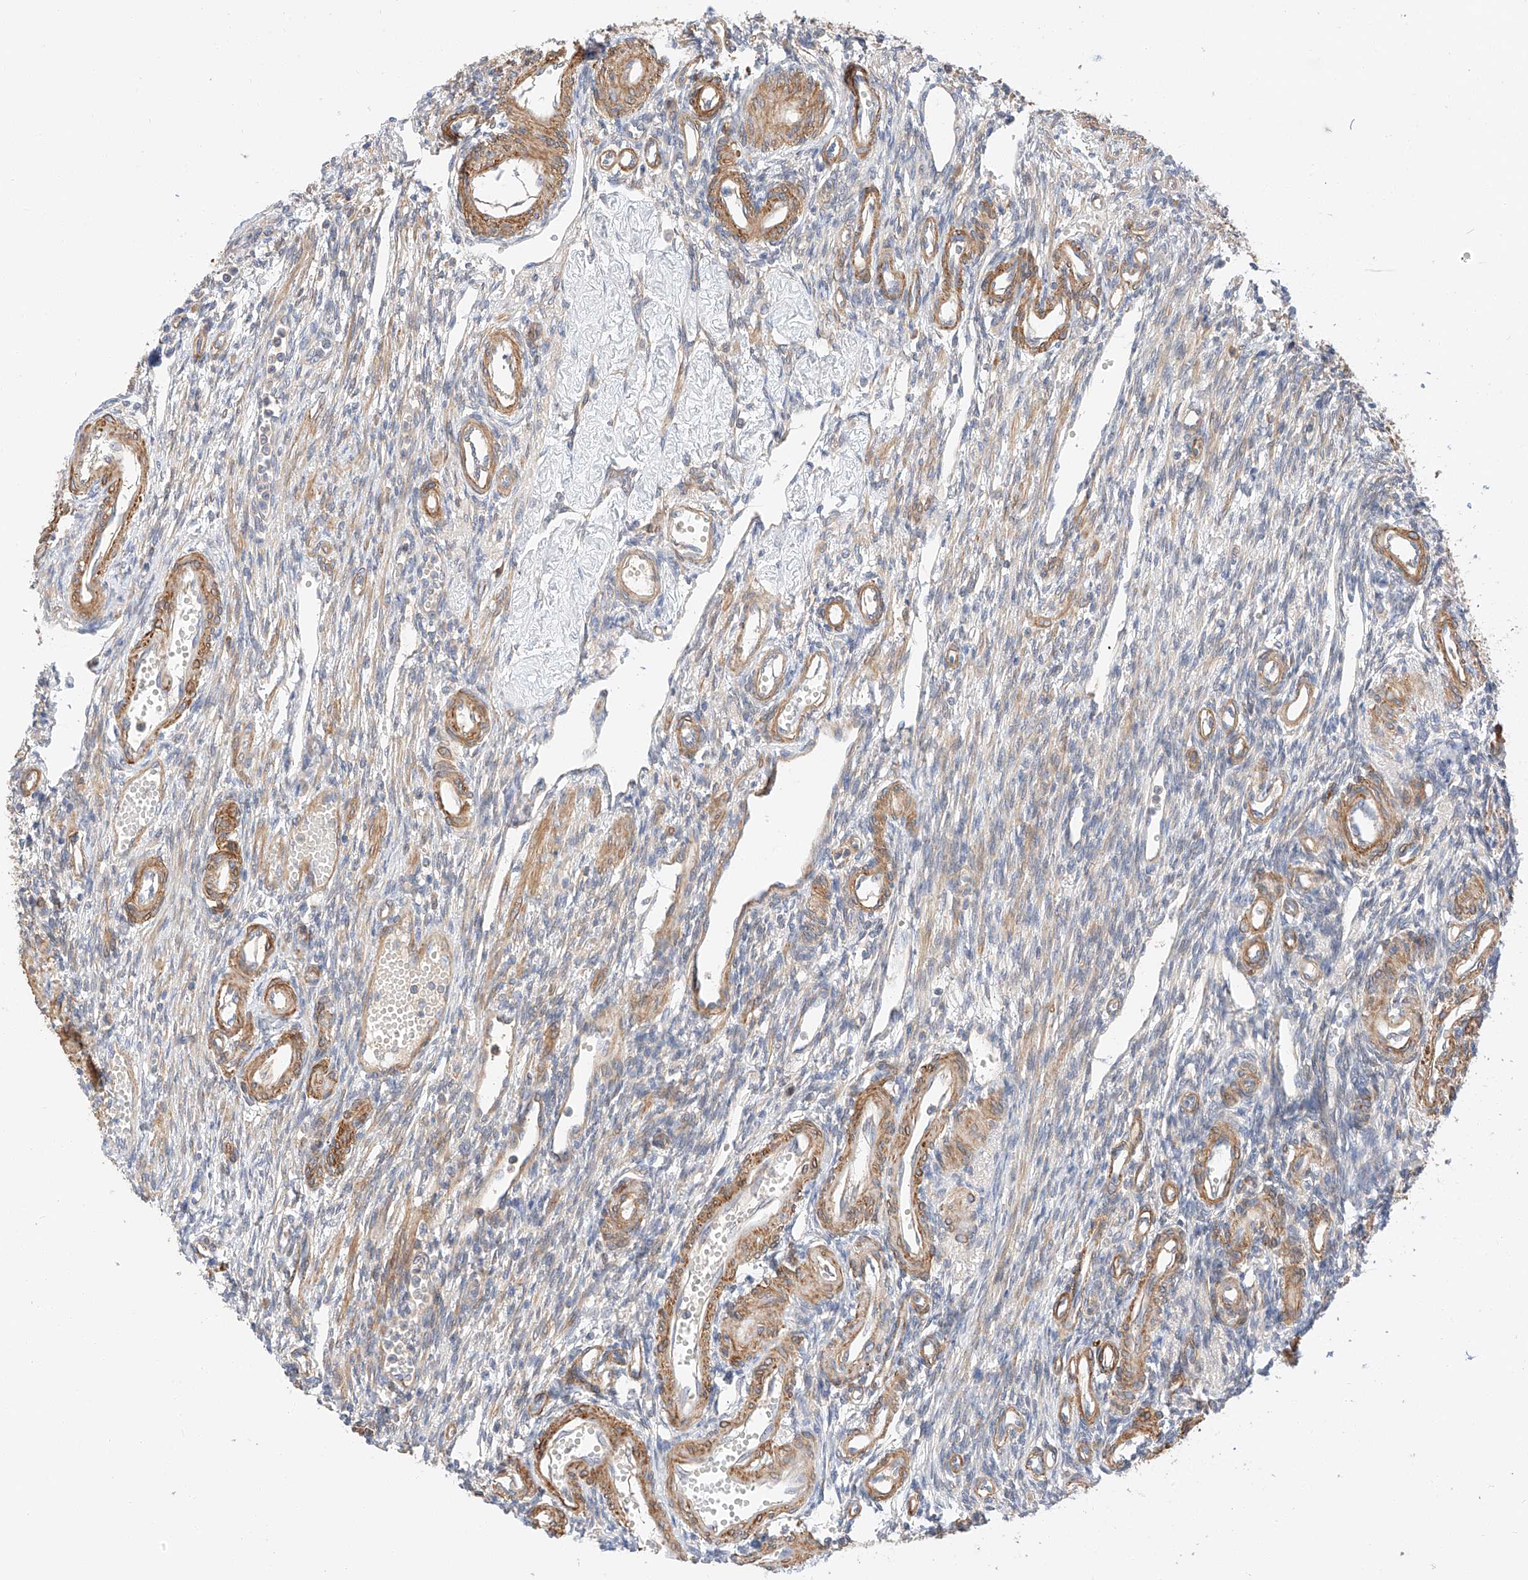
{"staining": {"intensity": "negative", "quantity": "none", "location": "none"}, "tissue": "ovary", "cell_type": "Ovarian stroma cells", "image_type": "normal", "snomed": [{"axis": "morphology", "description": "Normal tissue, NOS"}, {"axis": "morphology", "description": "Cyst, NOS"}, {"axis": "topography", "description": "Ovary"}], "caption": "IHC image of unremarkable ovary: human ovary stained with DAB demonstrates no significant protein staining in ovarian stroma cells. (Brightfield microscopy of DAB (3,3'-diaminobenzidine) immunohistochemistry at high magnification).", "gene": "C6orf118", "patient": {"sex": "female", "age": 33}}